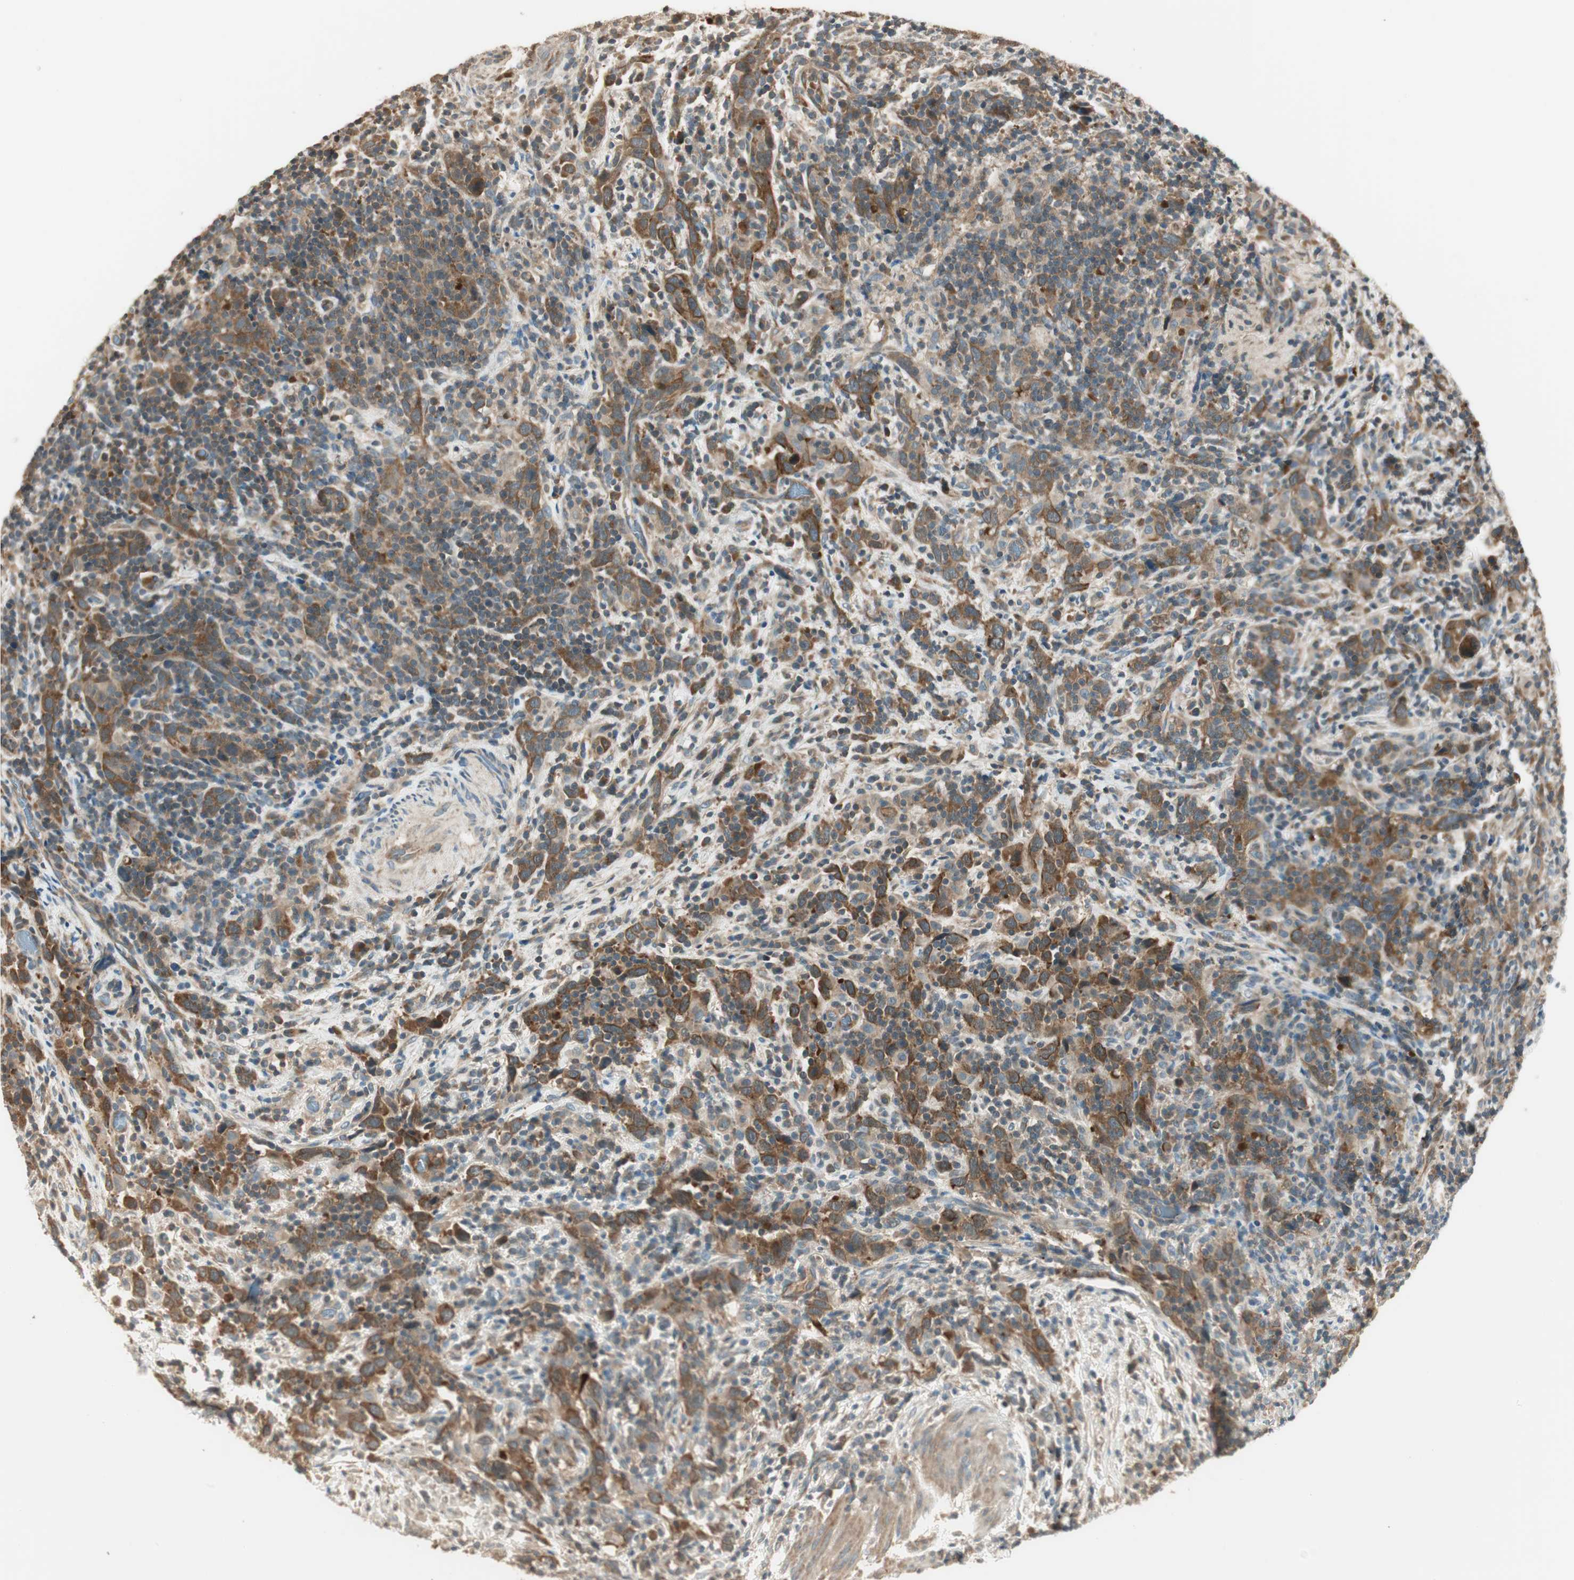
{"staining": {"intensity": "moderate", "quantity": ">75%", "location": "cytoplasmic/membranous"}, "tissue": "urothelial cancer", "cell_type": "Tumor cells", "image_type": "cancer", "snomed": [{"axis": "morphology", "description": "Urothelial carcinoma, High grade"}, {"axis": "topography", "description": "Urinary bladder"}], "caption": "The histopathology image shows staining of urothelial carcinoma (high-grade), revealing moderate cytoplasmic/membranous protein staining (brown color) within tumor cells.", "gene": "PFDN5", "patient": {"sex": "male", "age": 61}}